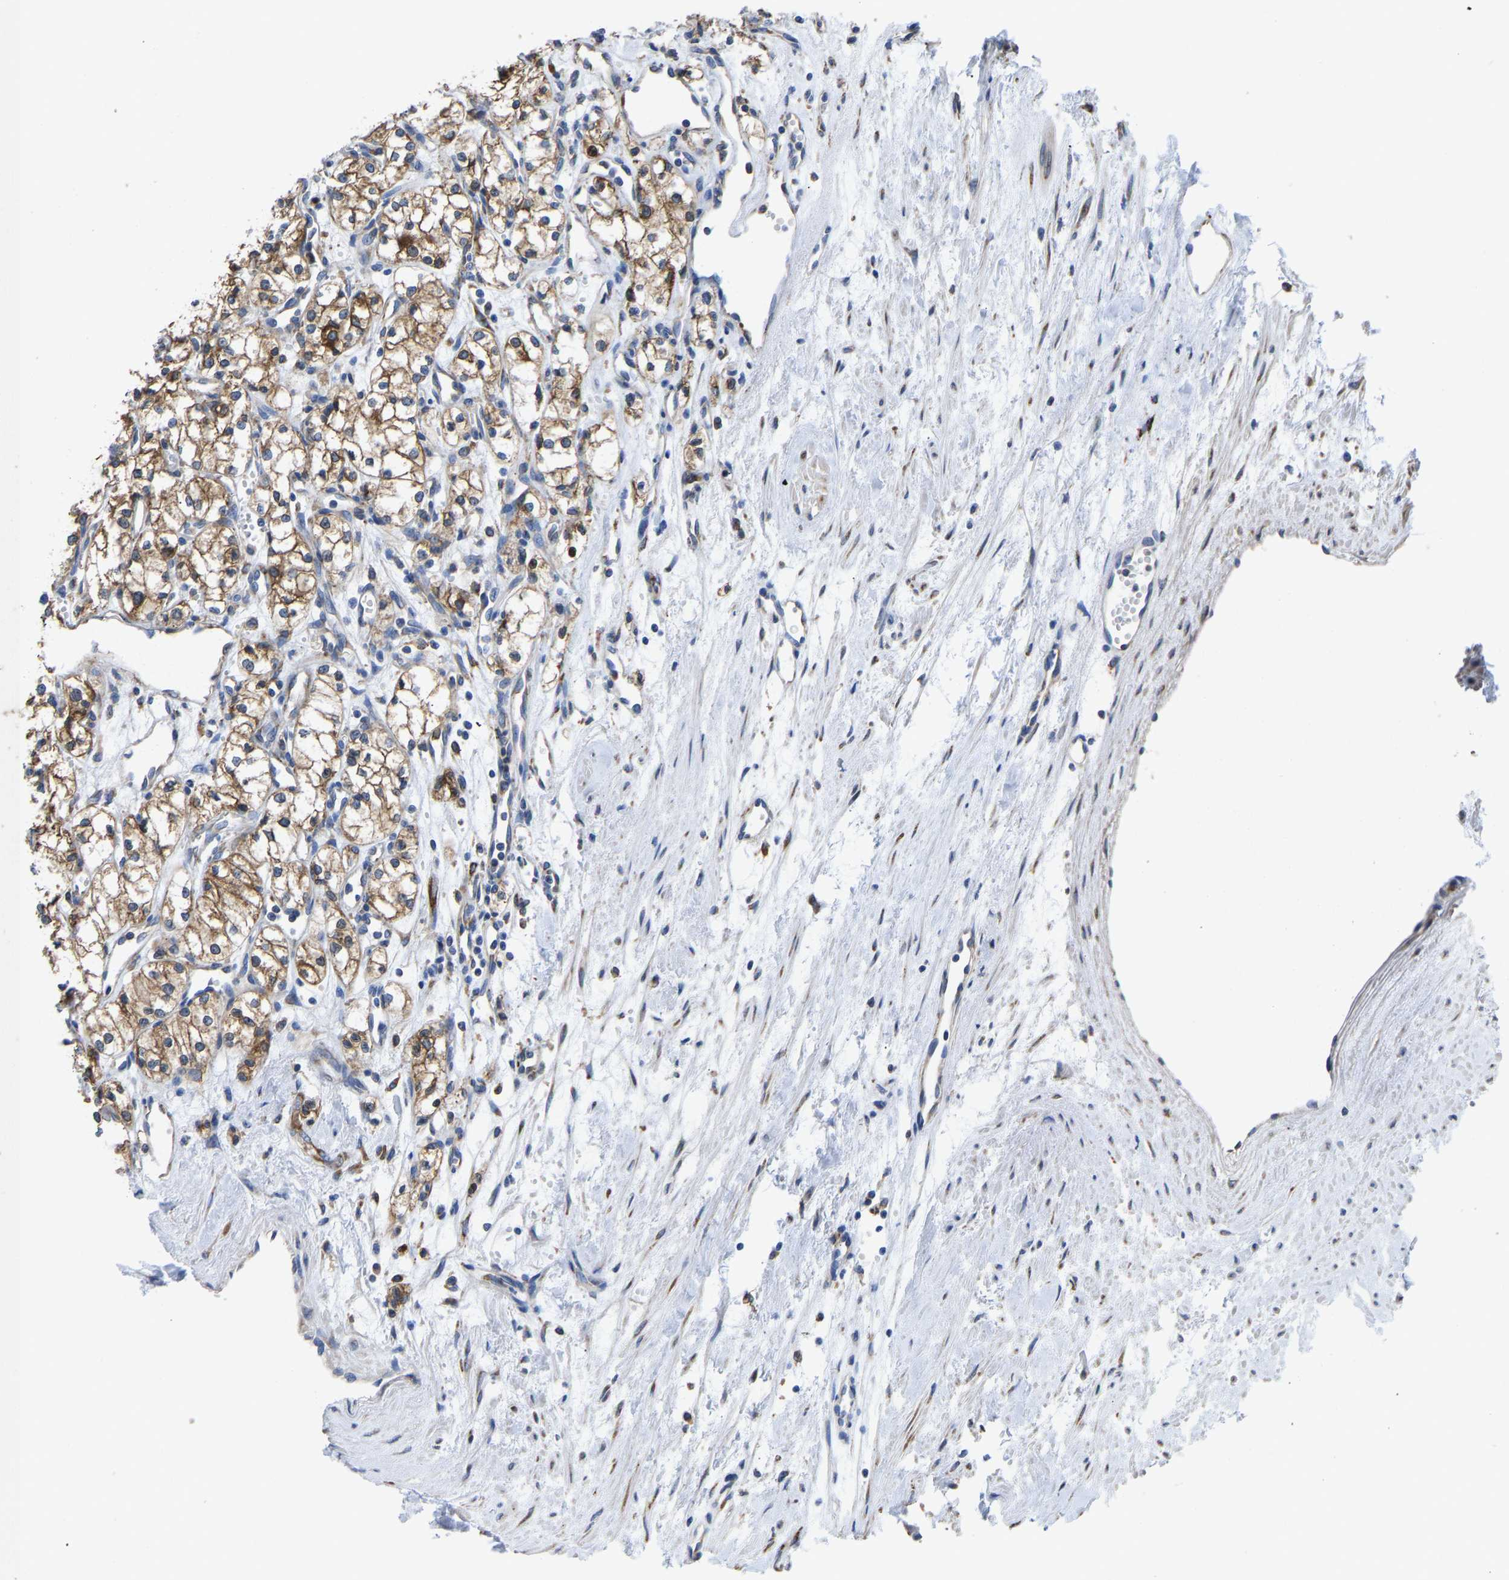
{"staining": {"intensity": "moderate", "quantity": ">75%", "location": "cytoplasmic/membranous"}, "tissue": "renal cancer", "cell_type": "Tumor cells", "image_type": "cancer", "snomed": [{"axis": "morphology", "description": "Adenocarcinoma, NOS"}, {"axis": "topography", "description": "Kidney"}], "caption": "Protein staining exhibits moderate cytoplasmic/membranous positivity in approximately >75% of tumor cells in adenocarcinoma (renal).", "gene": "P4HB", "patient": {"sex": "male", "age": 59}}